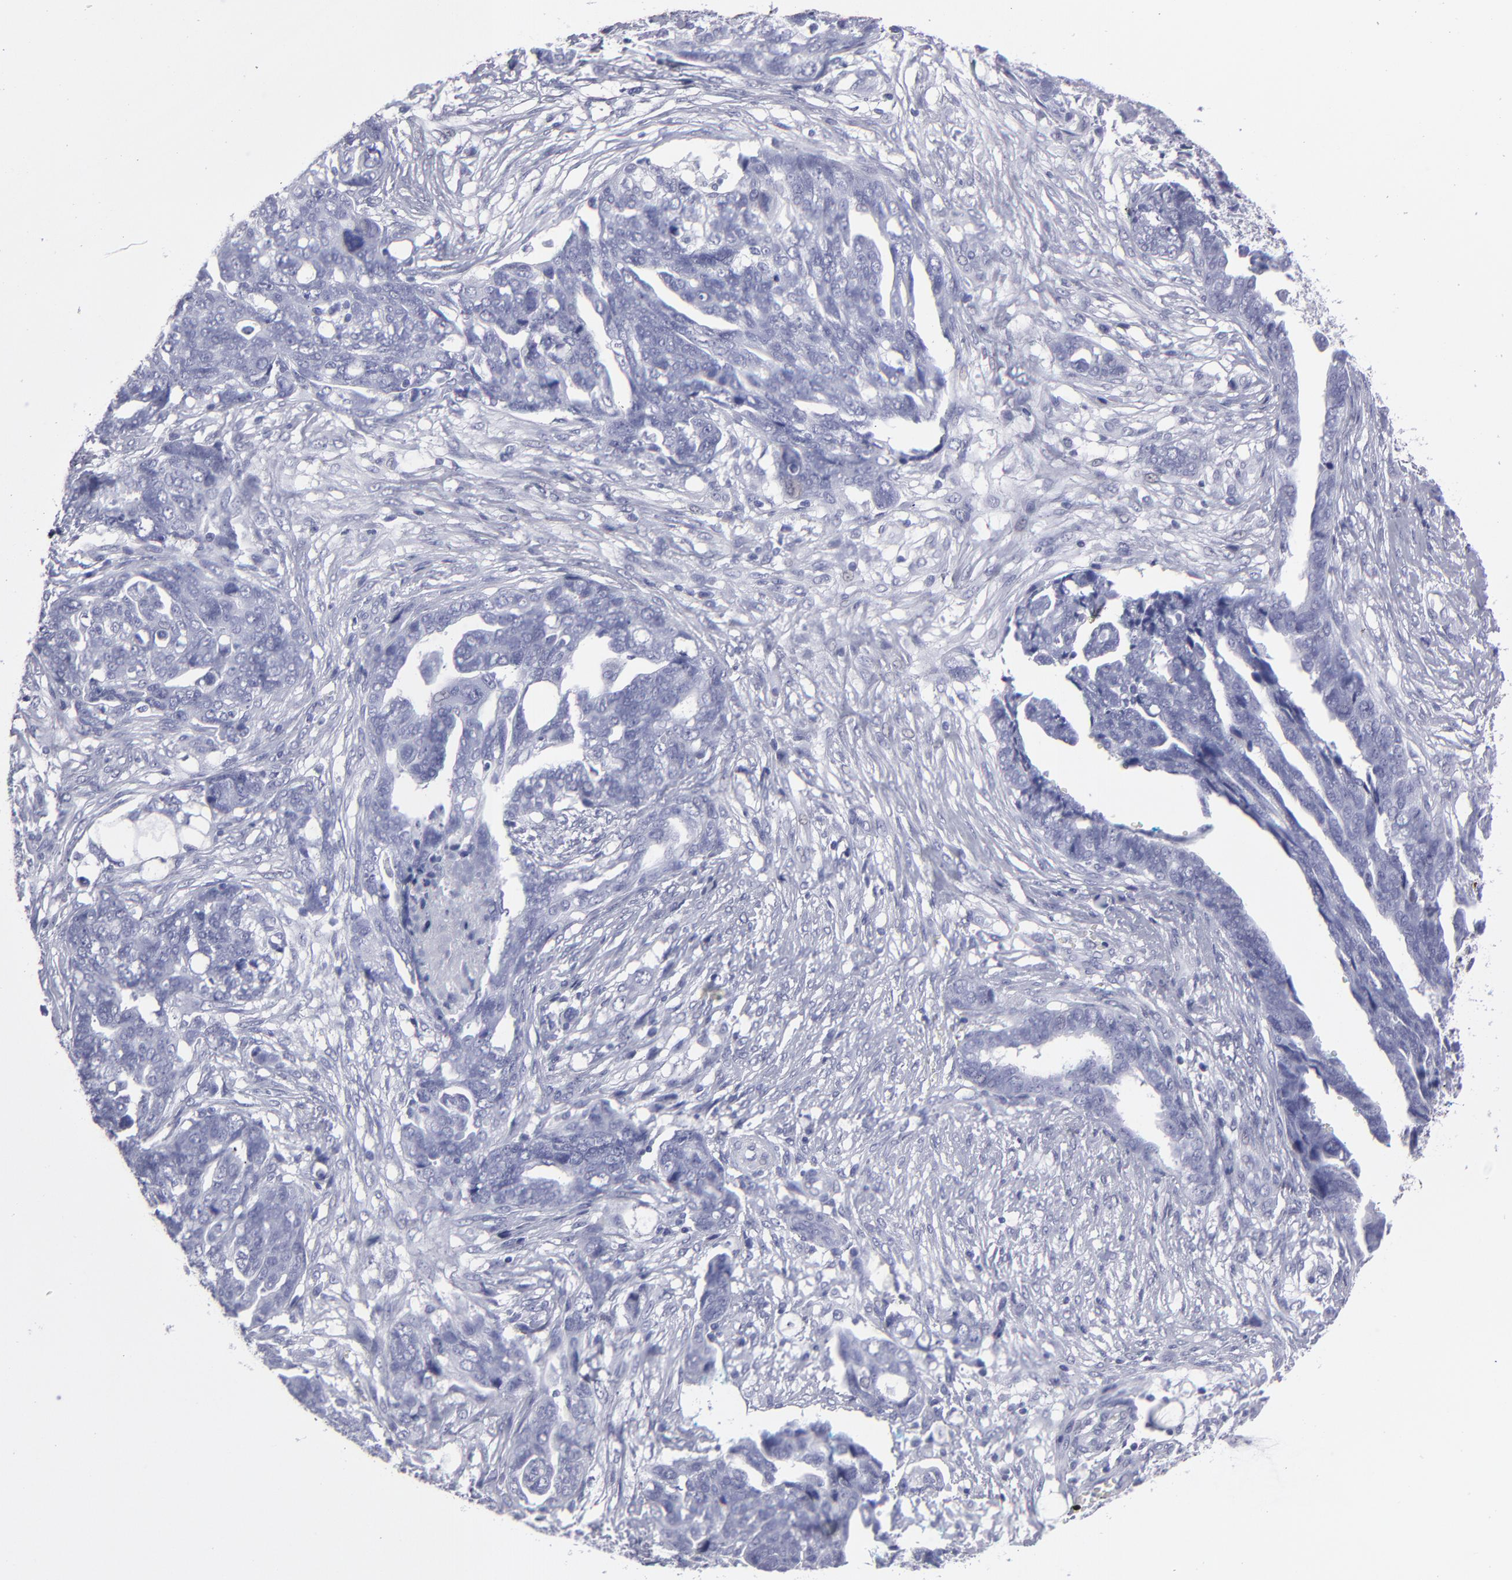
{"staining": {"intensity": "negative", "quantity": "none", "location": "none"}, "tissue": "ovarian cancer", "cell_type": "Tumor cells", "image_type": "cancer", "snomed": [{"axis": "morphology", "description": "Normal tissue, NOS"}, {"axis": "morphology", "description": "Cystadenocarcinoma, serous, NOS"}, {"axis": "topography", "description": "Fallopian tube"}, {"axis": "topography", "description": "Ovary"}], "caption": "IHC of human ovarian cancer exhibits no positivity in tumor cells. (DAB (3,3'-diaminobenzidine) immunohistochemistry, high magnification).", "gene": "ALDOB", "patient": {"sex": "female", "age": 56}}